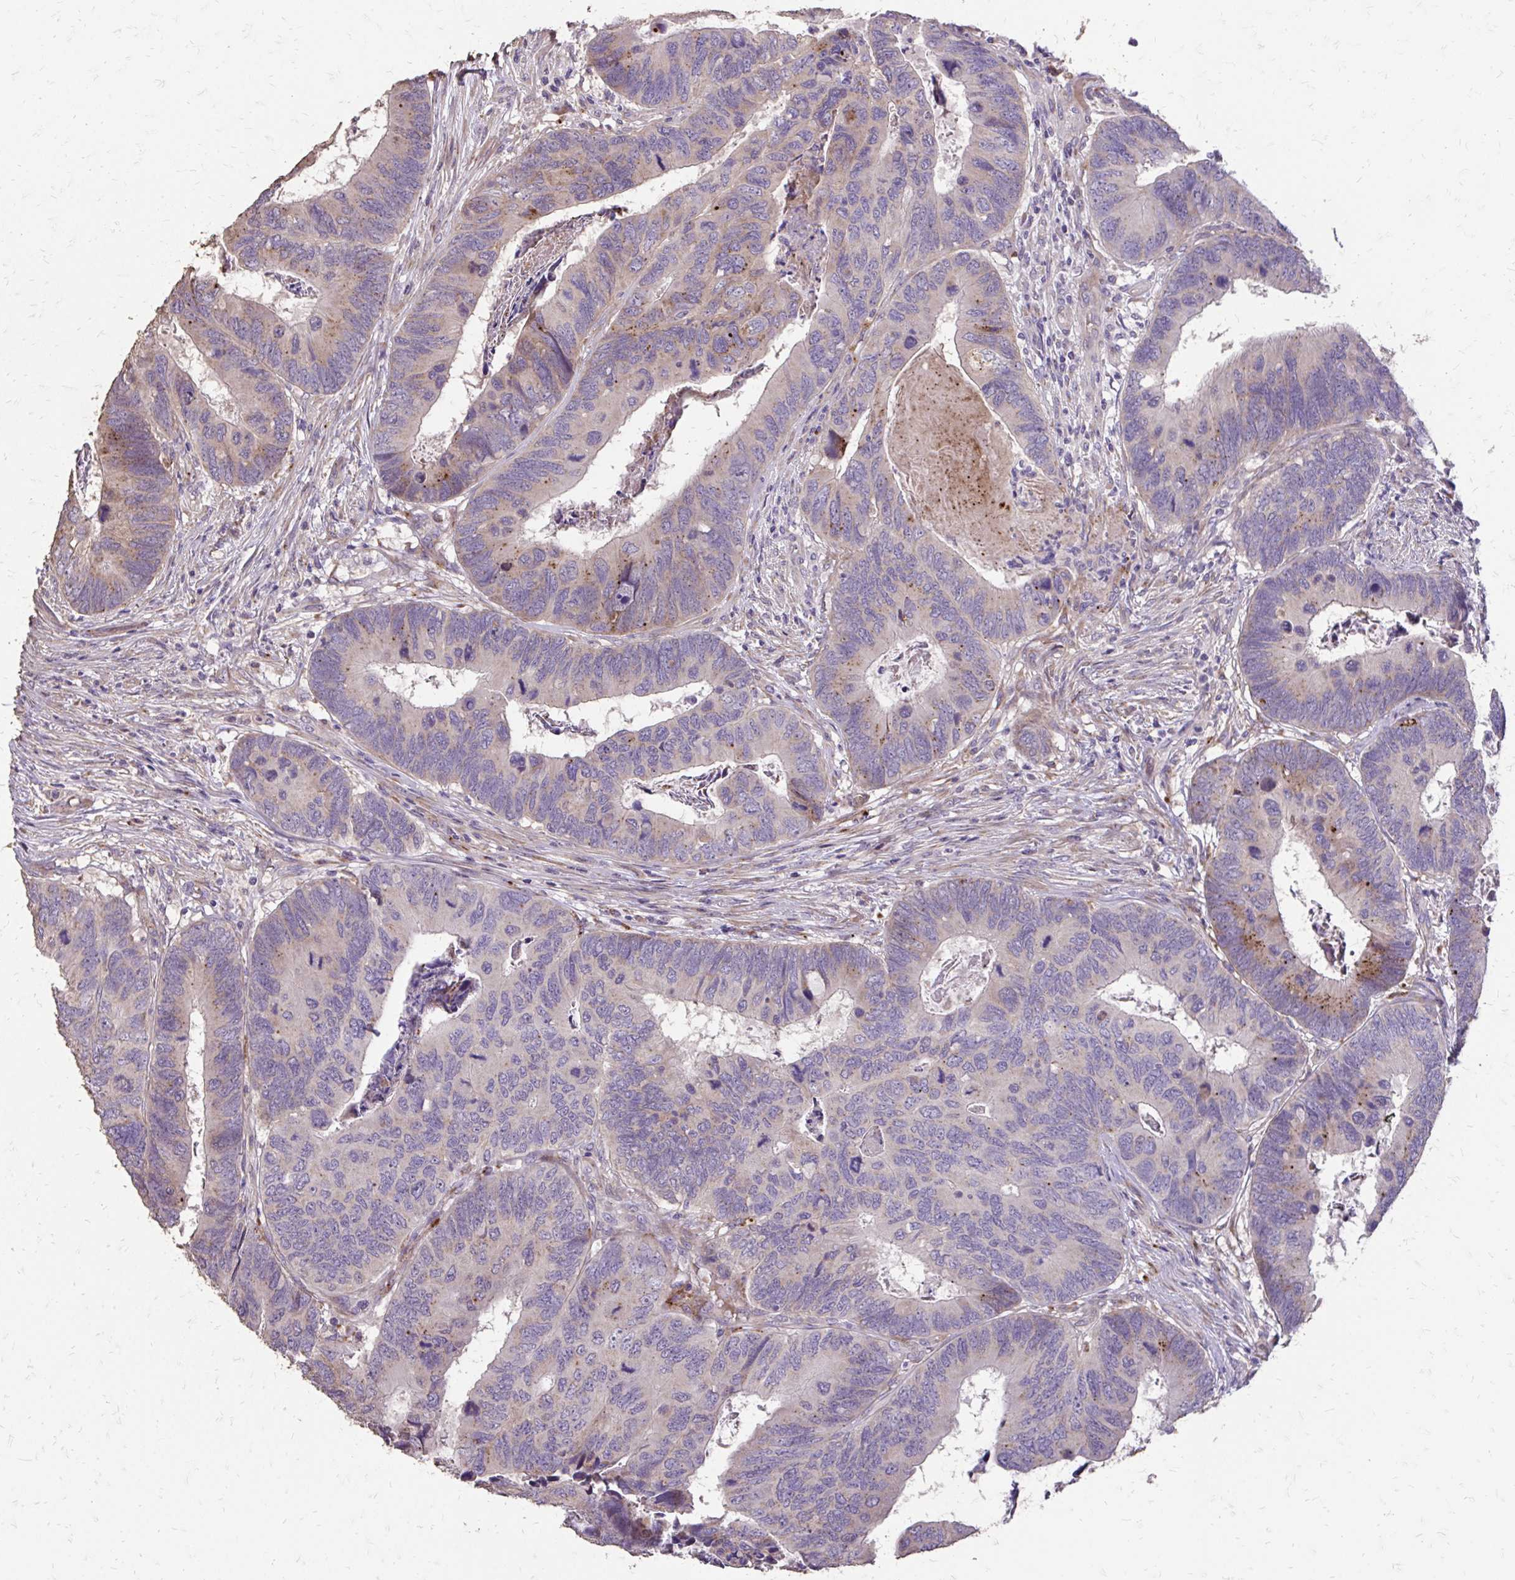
{"staining": {"intensity": "weak", "quantity": "<25%", "location": "cytoplasmic/membranous"}, "tissue": "colorectal cancer", "cell_type": "Tumor cells", "image_type": "cancer", "snomed": [{"axis": "morphology", "description": "Adenocarcinoma, NOS"}, {"axis": "topography", "description": "Colon"}], "caption": "Tumor cells show no significant expression in colorectal cancer.", "gene": "MYORG", "patient": {"sex": "female", "age": 67}}